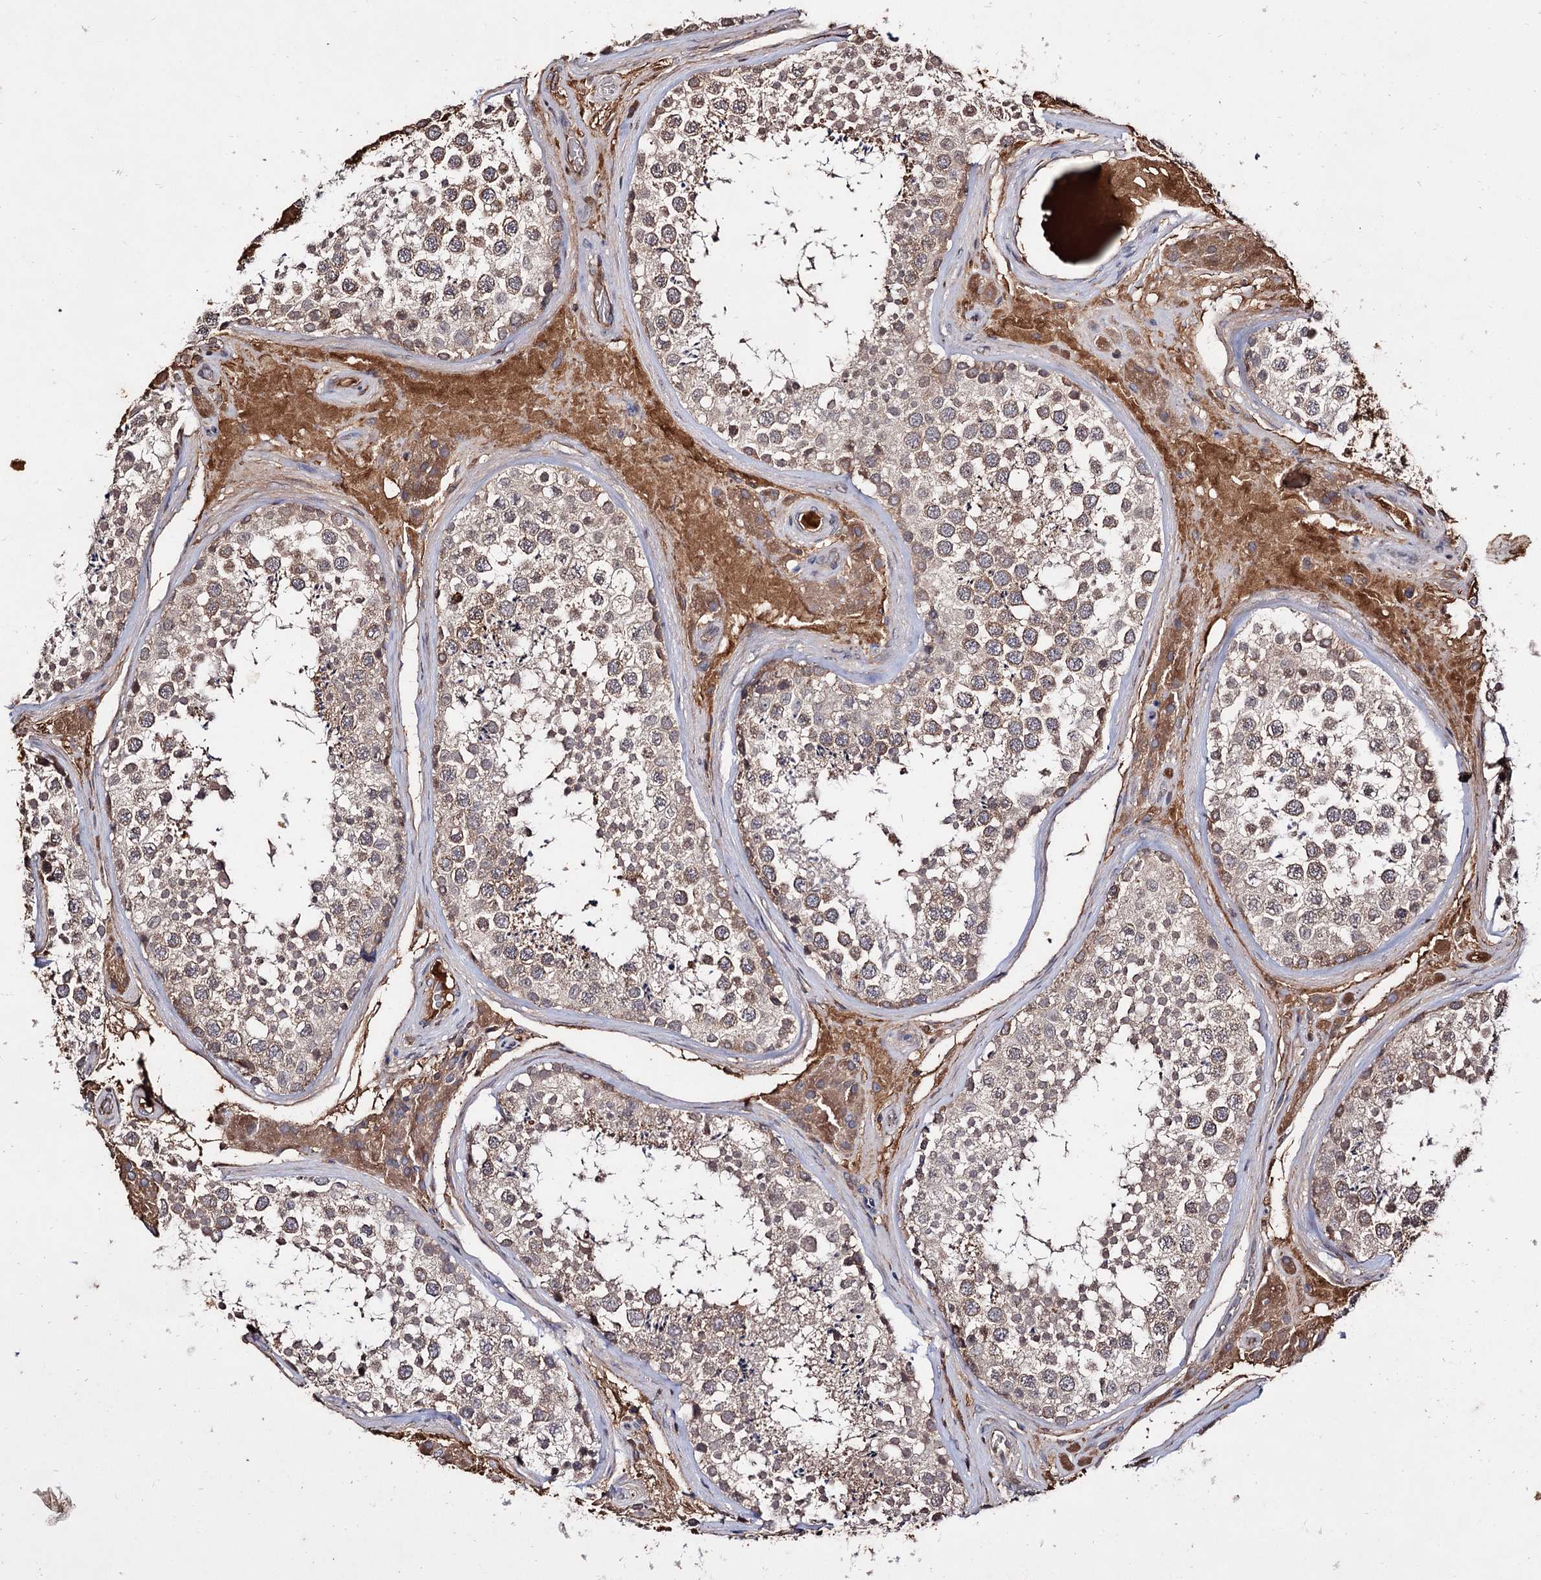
{"staining": {"intensity": "weak", "quantity": ">75%", "location": "cytoplasmic/membranous"}, "tissue": "testis", "cell_type": "Cells in seminiferous ducts", "image_type": "normal", "snomed": [{"axis": "morphology", "description": "Normal tissue, NOS"}, {"axis": "topography", "description": "Testis"}], "caption": "A micrograph showing weak cytoplasmic/membranous expression in about >75% of cells in seminiferous ducts in unremarkable testis, as visualized by brown immunohistochemical staining.", "gene": "ARFIP2", "patient": {"sex": "male", "age": 46}}